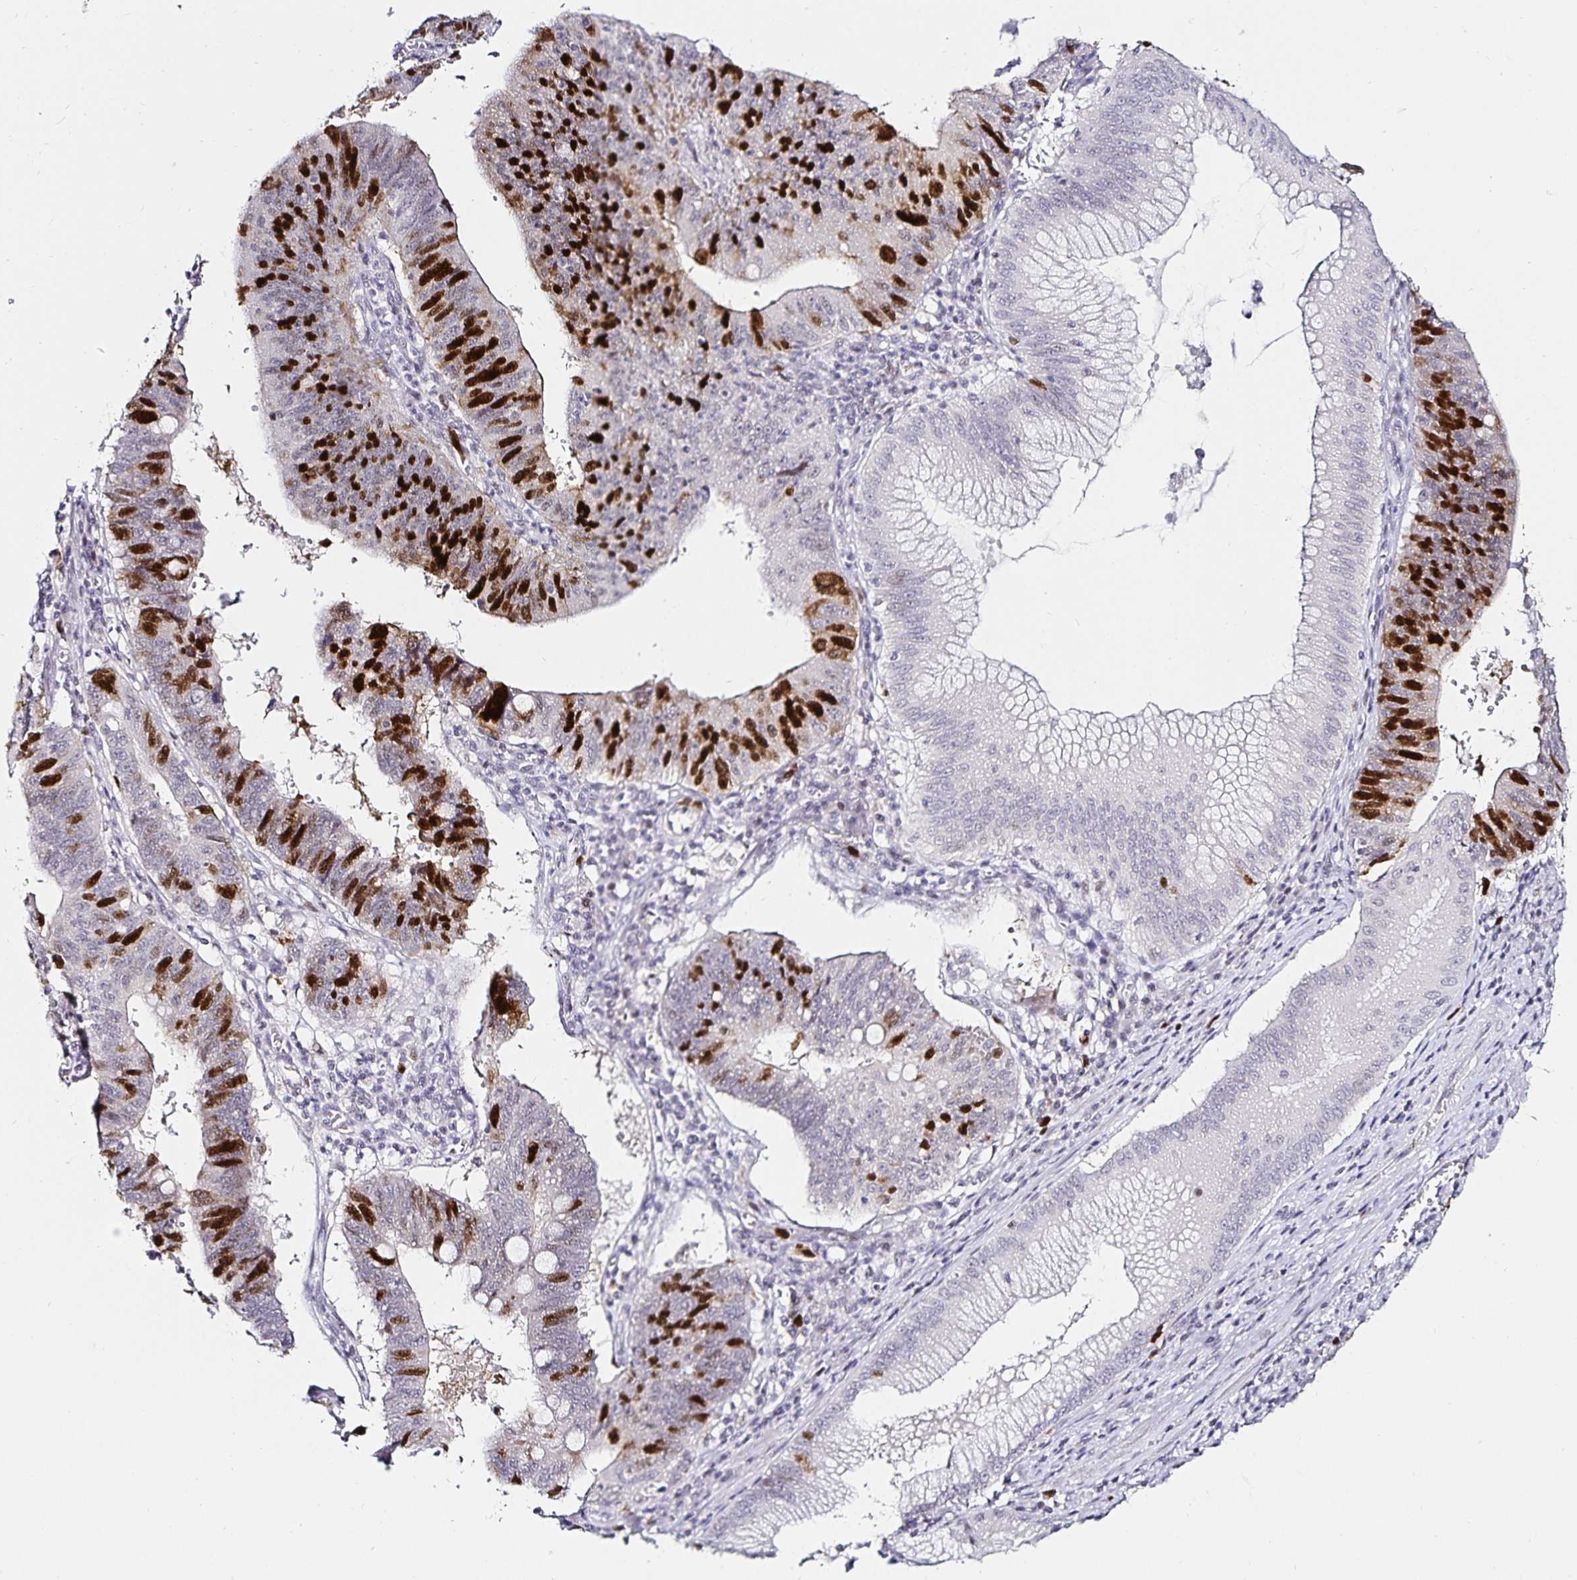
{"staining": {"intensity": "strong", "quantity": "25%-75%", "location": "nuclear"}, "tissue": "stomach cancer", "cell_type": "Tumor cells", "image_type": "cancer", "snomed": [{"axis": "morphology", "description": "Adenocarcinoma, NOS"}, {"axis": "topography", "description": "Stomach"}], "caption": "Brown immunohistochemical staining in stomach cancer (adenocarcinoma) exhibits strong nuclear expression in about 25%-75% of tumor cells. Nuclei are stained in blue.", "gene": "ANLN", "patient": {"sex": "male", "age": 59}}